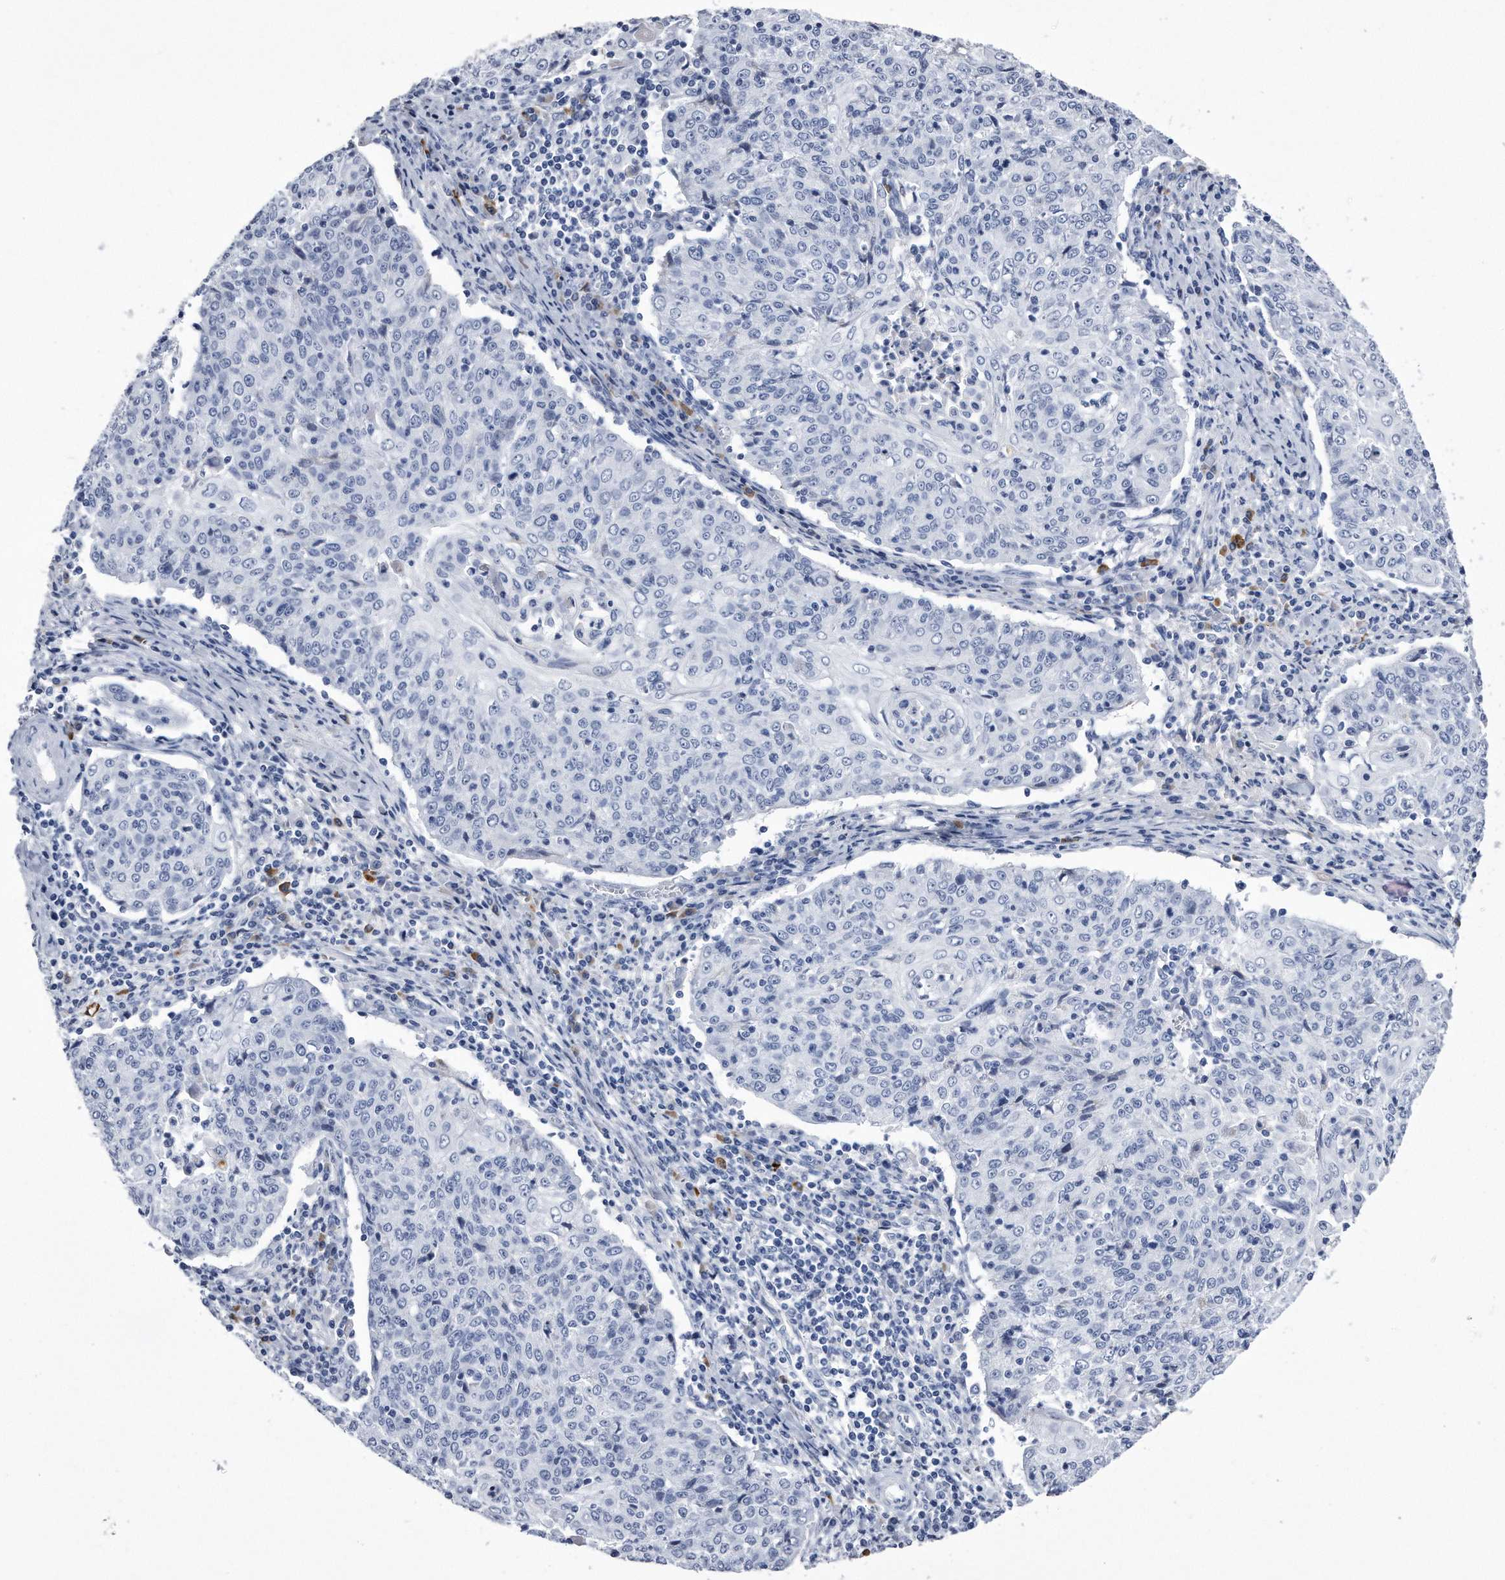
{"staining": {"intensity": "negative", "quantity": "none", "location": "none"}, "tissue": "cervical cancer", "cell_type": "Tumor cells", "image_type": "cancer", "snomed": [{"axis": "morphology", "description": "Squamous cell carcinoma, NOS"}, {"axis": "topography", "description": "Cervix"}], "caption": "The photomicrograph demonstrates no staining of tumor cells in cervical cancer (squamous cell carcinoma). (DAB immunohistochemistry (IHC) visualized using brightfield microscopy, high magnification).", "gene": "KCTD8", "patient": {"sex": "female", "age": 48}}